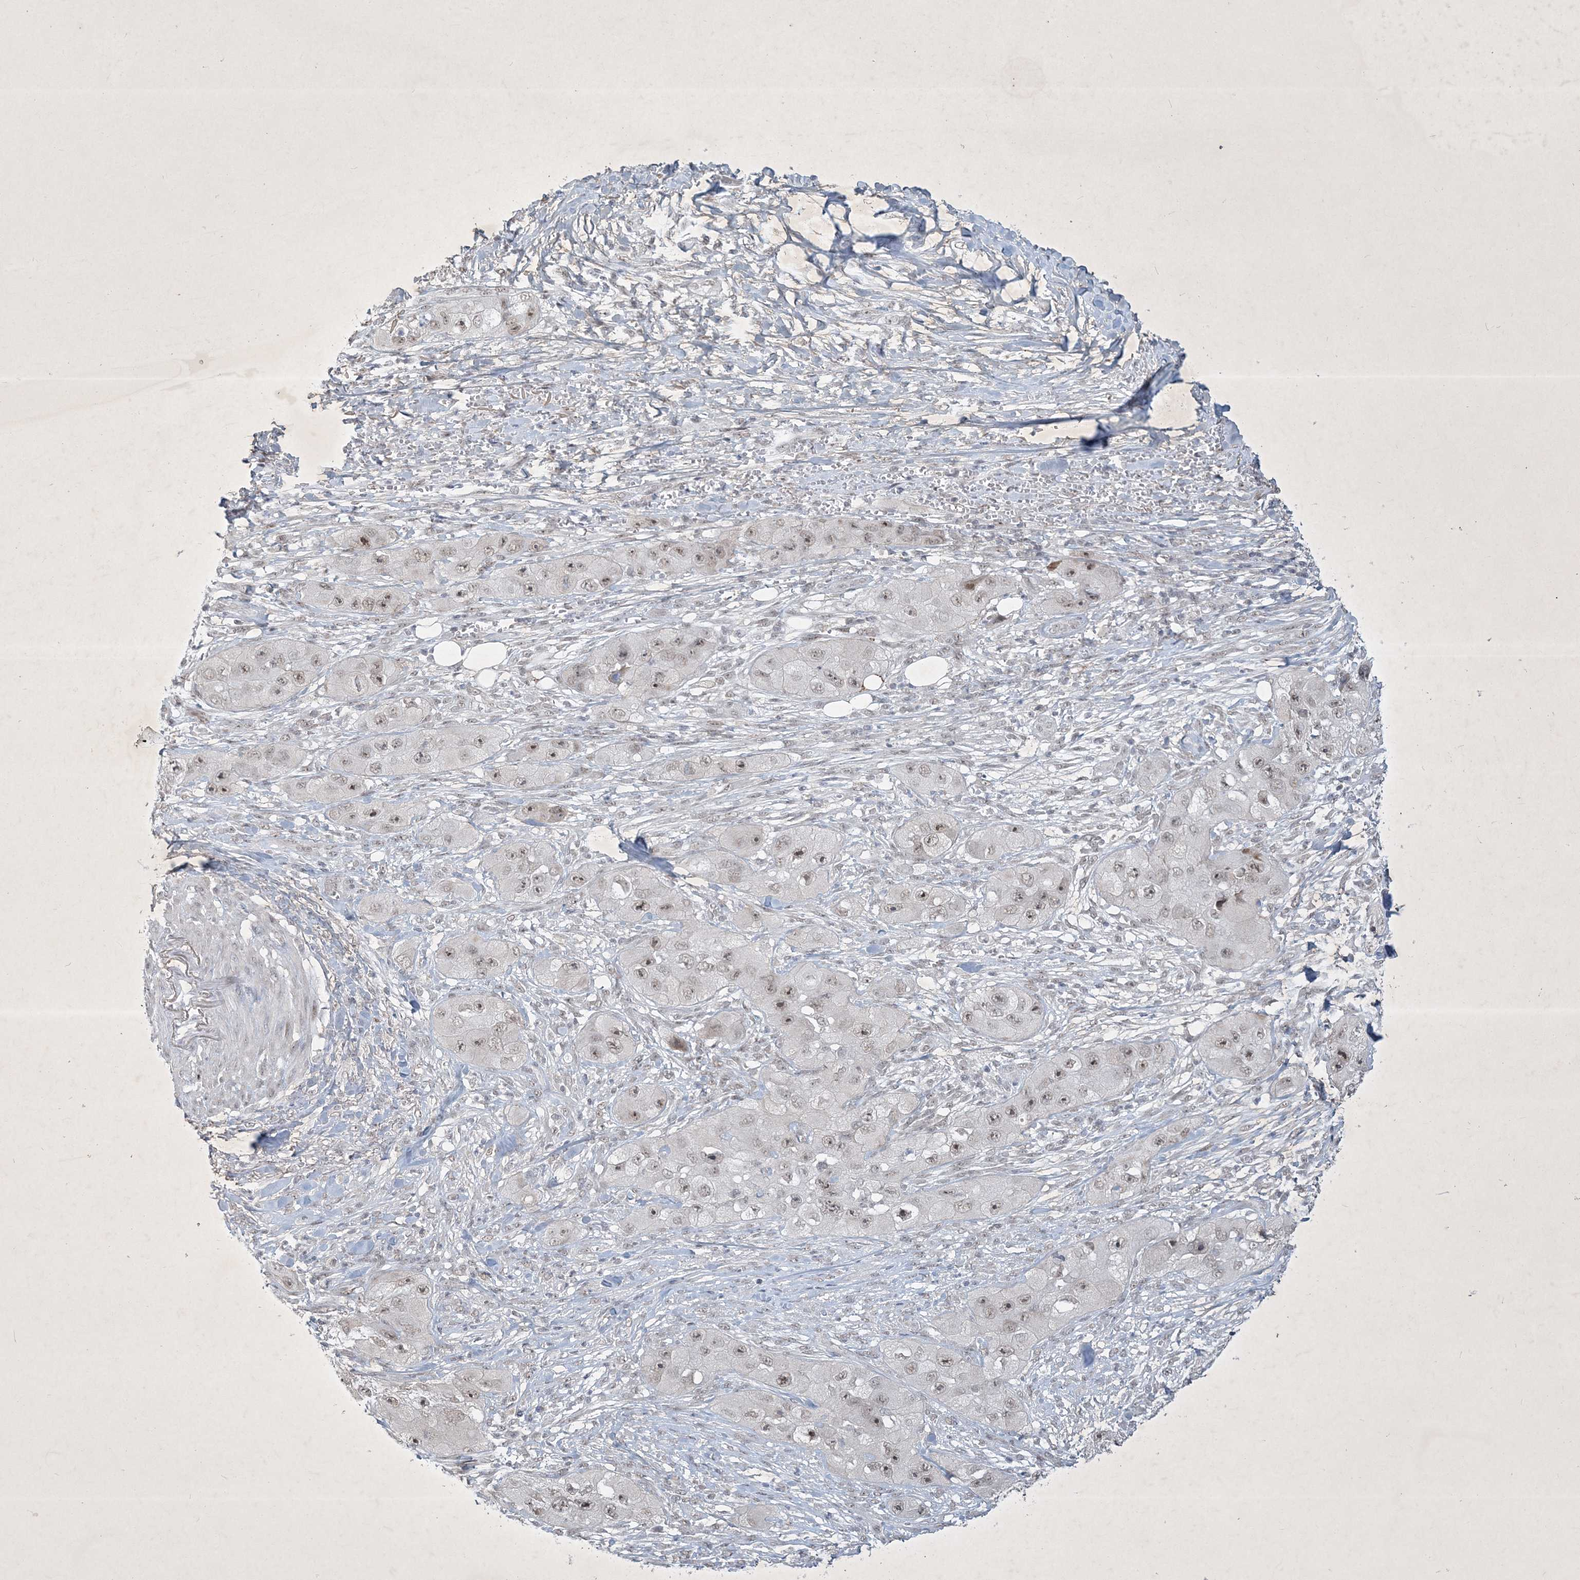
{"staining": {"intensity": "weak", "quantity": "25%-75%", "location": "nuclear"}, "tissue": "skin cancer", "cell_type": "Tumor cells", "image_type": "cancer", "snomed": [{"axis": "morphology", "description": "Squamous cell carcinoma, NOS"}, {"axis": "topography", "description": "Skin"}, {"axis": "topography", "description": "Subcutis"}], "caption": "Skin squamous cell carcinoma tissue reveals weak nuclear positivity in about 25%-75% of tumor cells, visualized by immunohistochemistry. Immunohistochemistry (ihc) stains the protein in brown and the nuclei are stained blue.", "gene": "ZBTB9", "patient": {"sex": "male", "age": 73}}